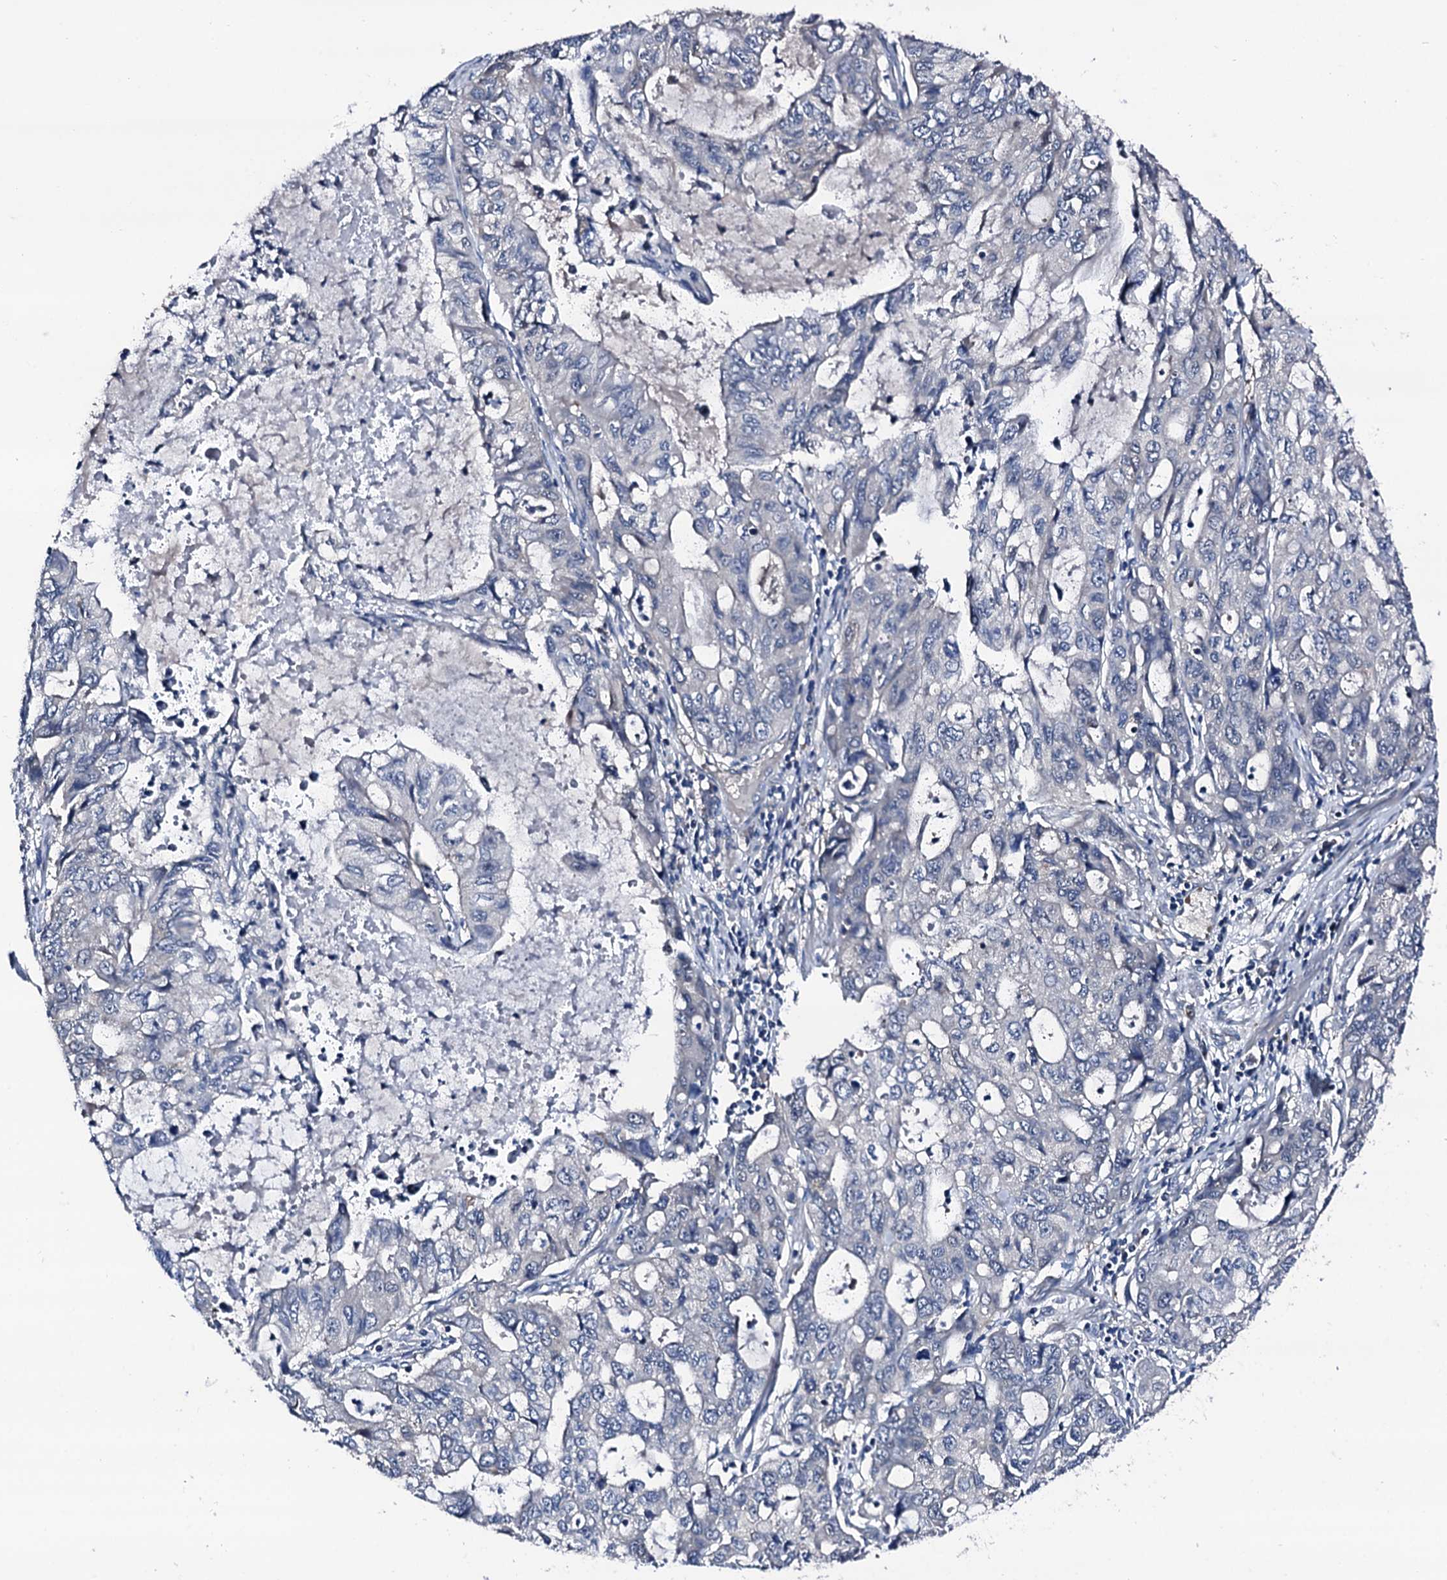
{"staining": {"intensity": "negative", "quantity": "none", "location": "none"}, "tissue": "stomach cancer", "cell_type": "Tumor cells", "image_type": "cancer", "snomed": [{"axis": "morphology", "description": "Adenocarcinoma, NOS"}, {"axis": "topography", "description": "Stomach, upper"}], "caption": "The micrograph demonstrates no significant expression in tumor cells of stomach adenocarcinoma. The staining is performed using DAB brown chromogen with nuclei counter-stained in using hematoxylin.", "gene": "TRAFD1", "patient": {"sex": "female", "age": 52}}